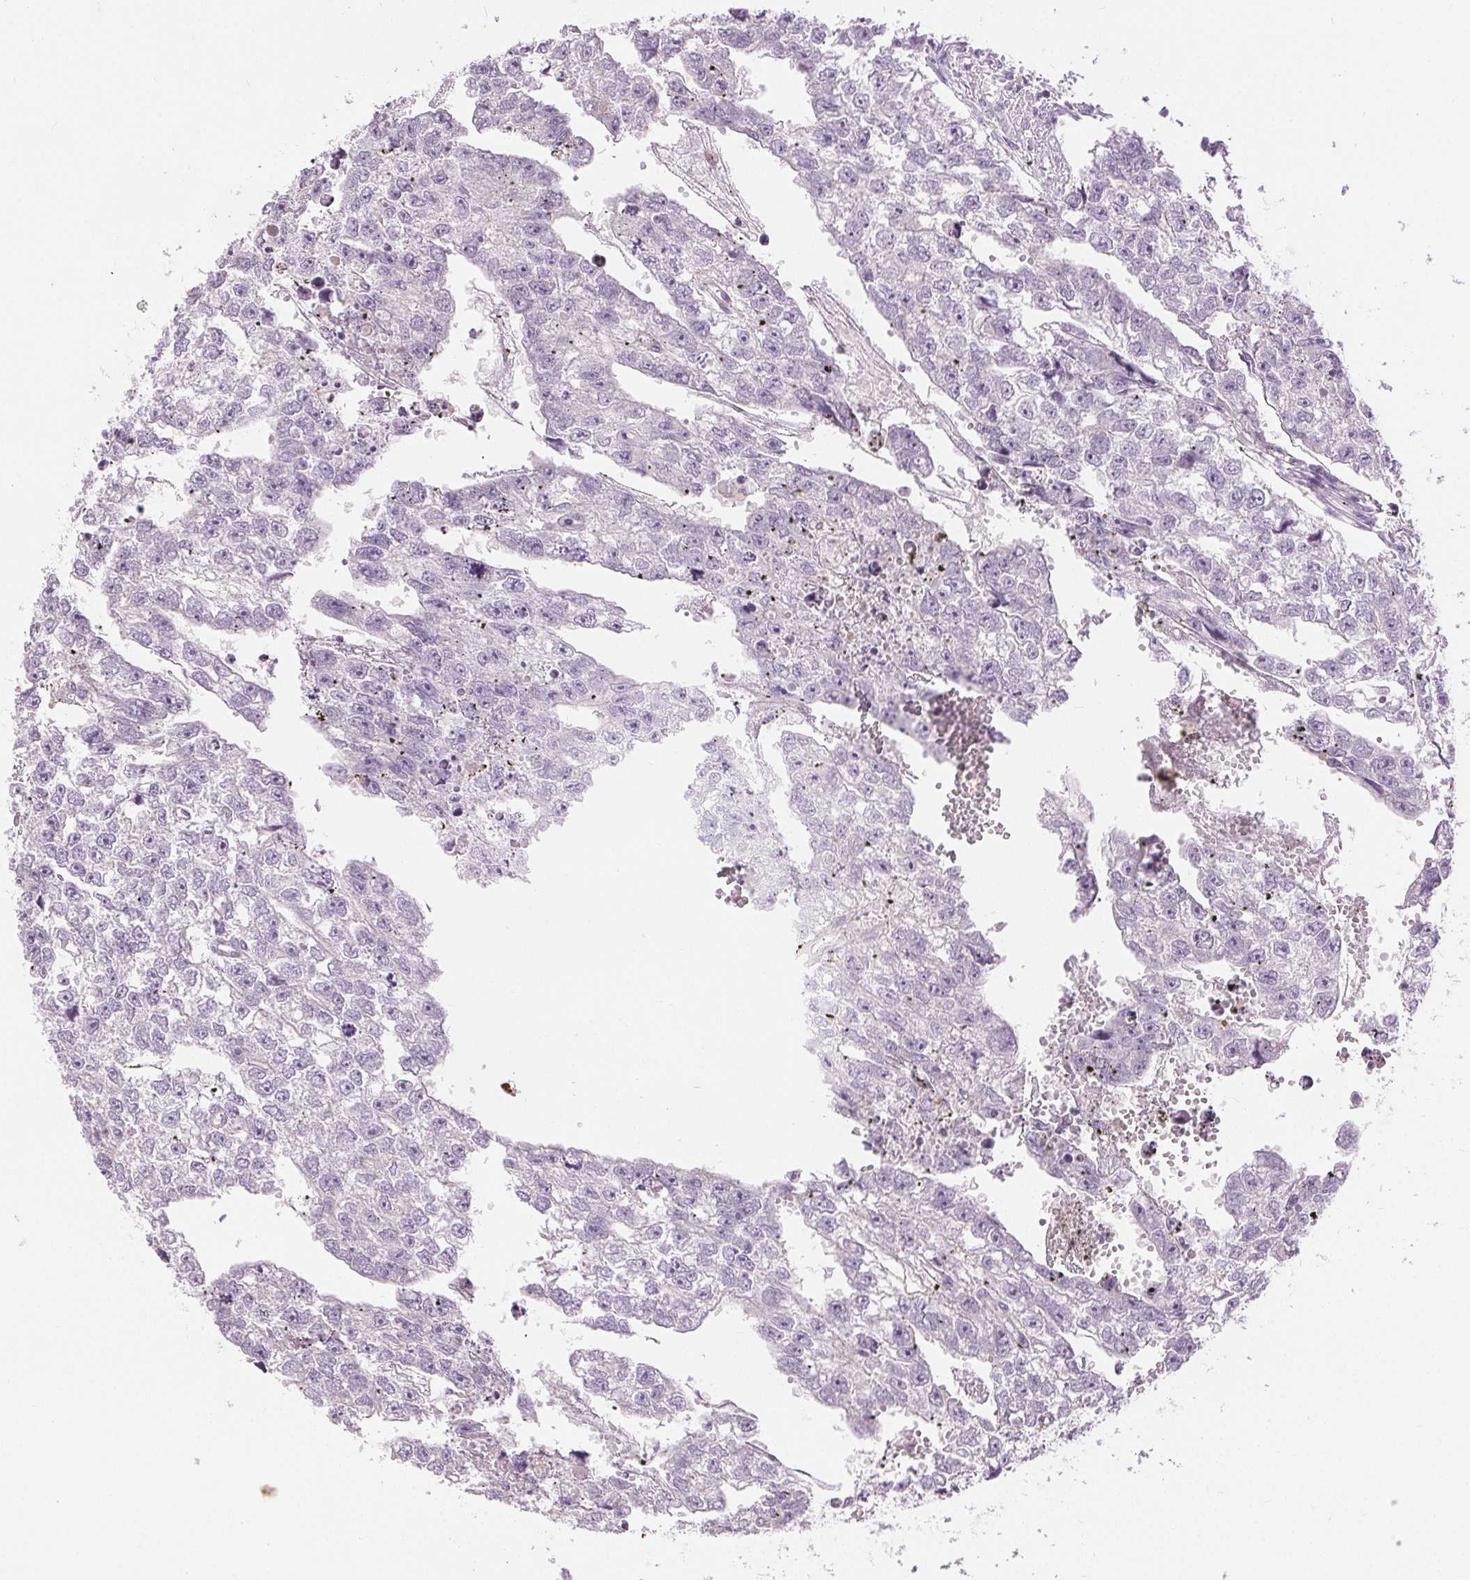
{"staining": {"intensity": "negative", "quantity": "none", "location": "none"}, "tissue": "testis cancer", "cell_type": "Tumor cells", "image_type": "cancer", "snomed": [{"axis": "morphology", "description": "Carcinoma, Embryonal, NOS"}, {"axis": "morphology", "description": "Teratoma, malignant, NOS"}, {"axis": "topography", "description": "Testis"}], "caption": "High magnification brightfield microscopy of testis cancer (malignant teratoma) stained with DAB (brown) and counterstained with hematoxylin (blue): tumor cells show no significant staining. The staining is performed using DAB (3,3'-diaminobenzidine) brown chromogen with nuclei counter-stained in using hematoxylin.", "gene": "DSG3", "patient": {"sex": "male", "age": 44}}